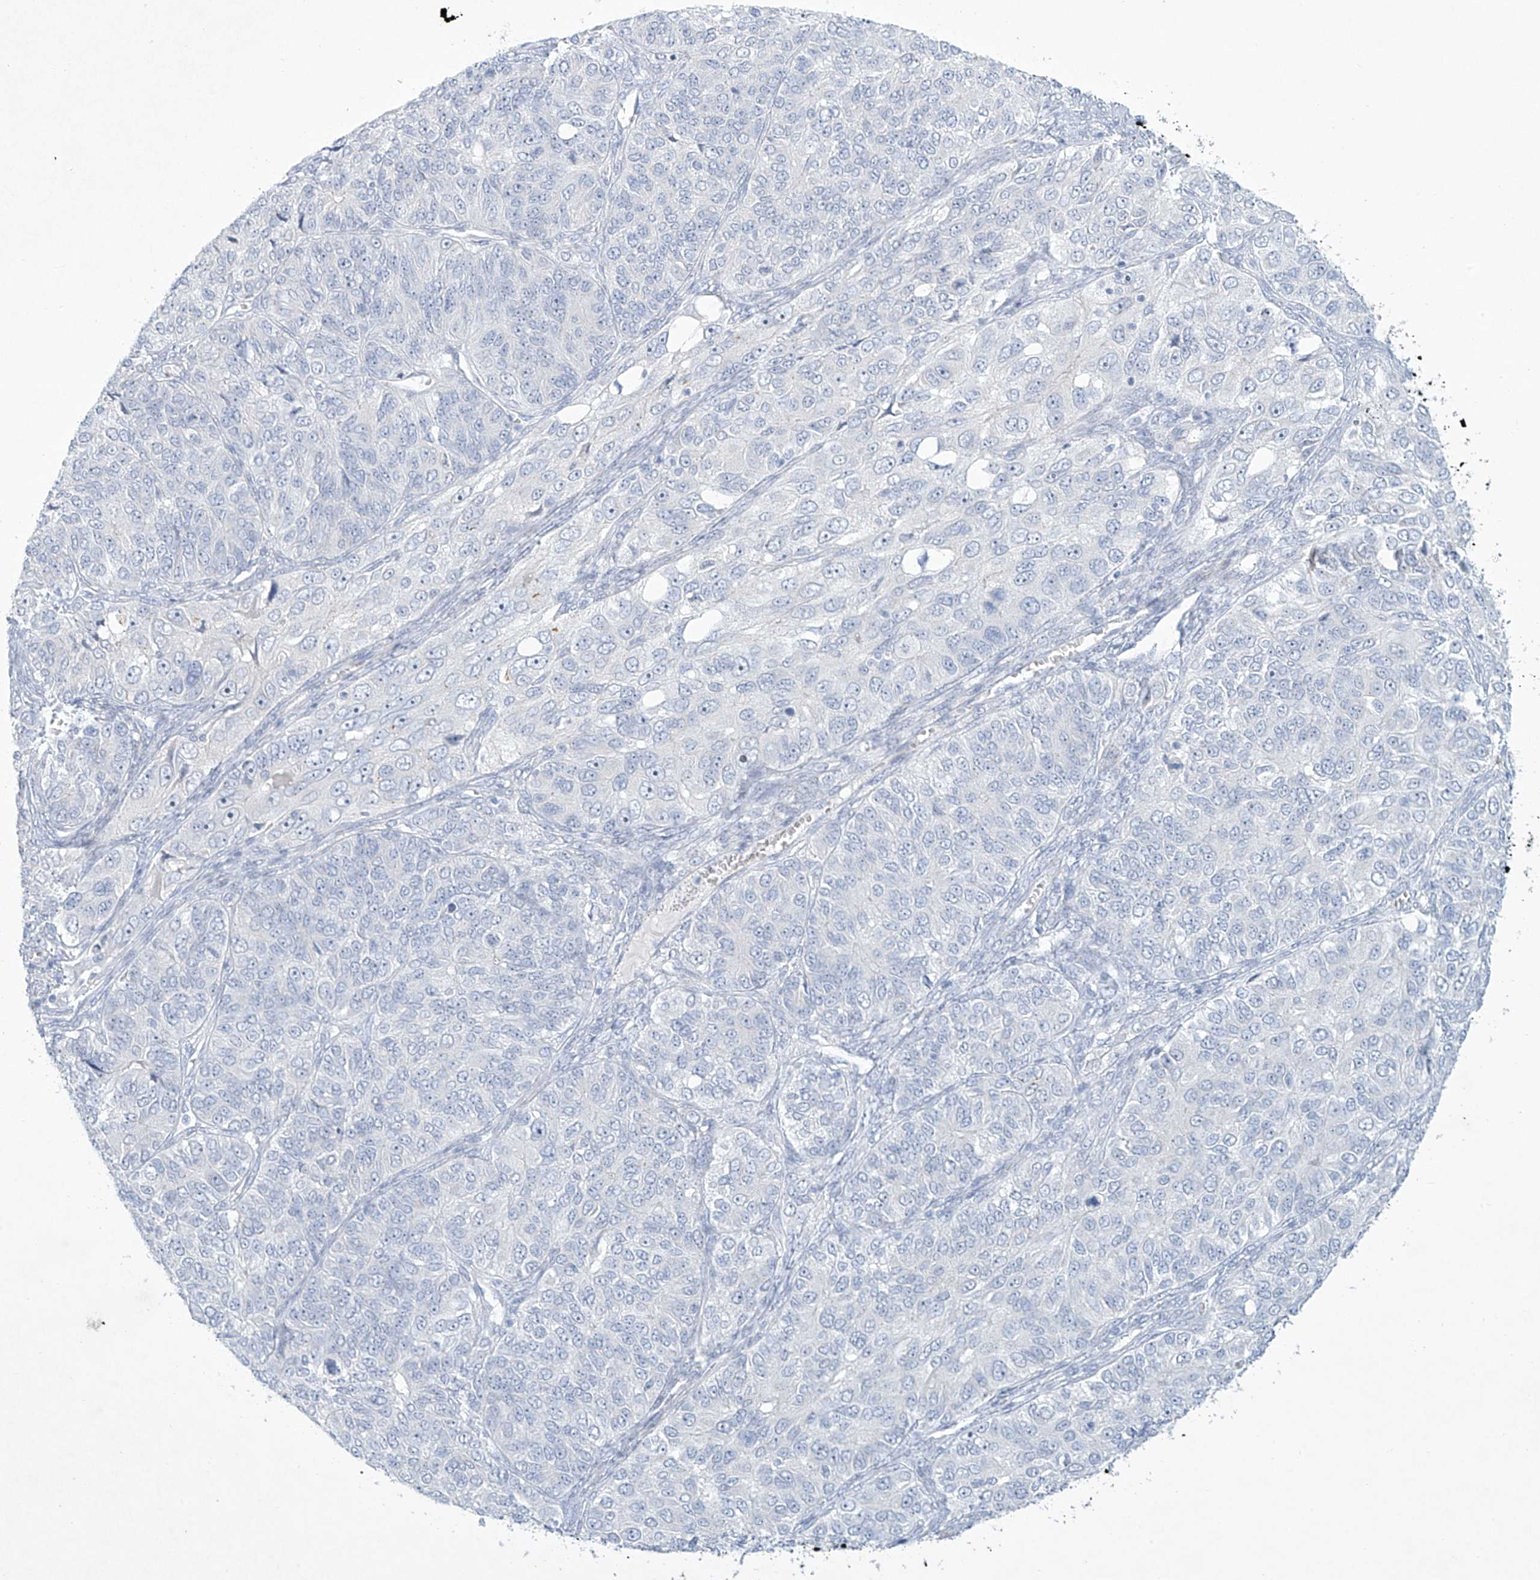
{"staining": {"intensity": "negative", "quantity": "none", "location": "none"}, "tissue": "ovarian cancer", "cell_type": "Tumor cells", "image_type": "cancer", "snomed": [{"axis": "morphology", "description": "Carcinoma, endometroid"}, {"axis": "topography", "description": "Ovary"}], "caption": "There is no significant expression in tumor cells of ovarian cancer (endometroid carcinoma).", "gene": "PAX6", "patient": {"sex": "female", "age": 51}}